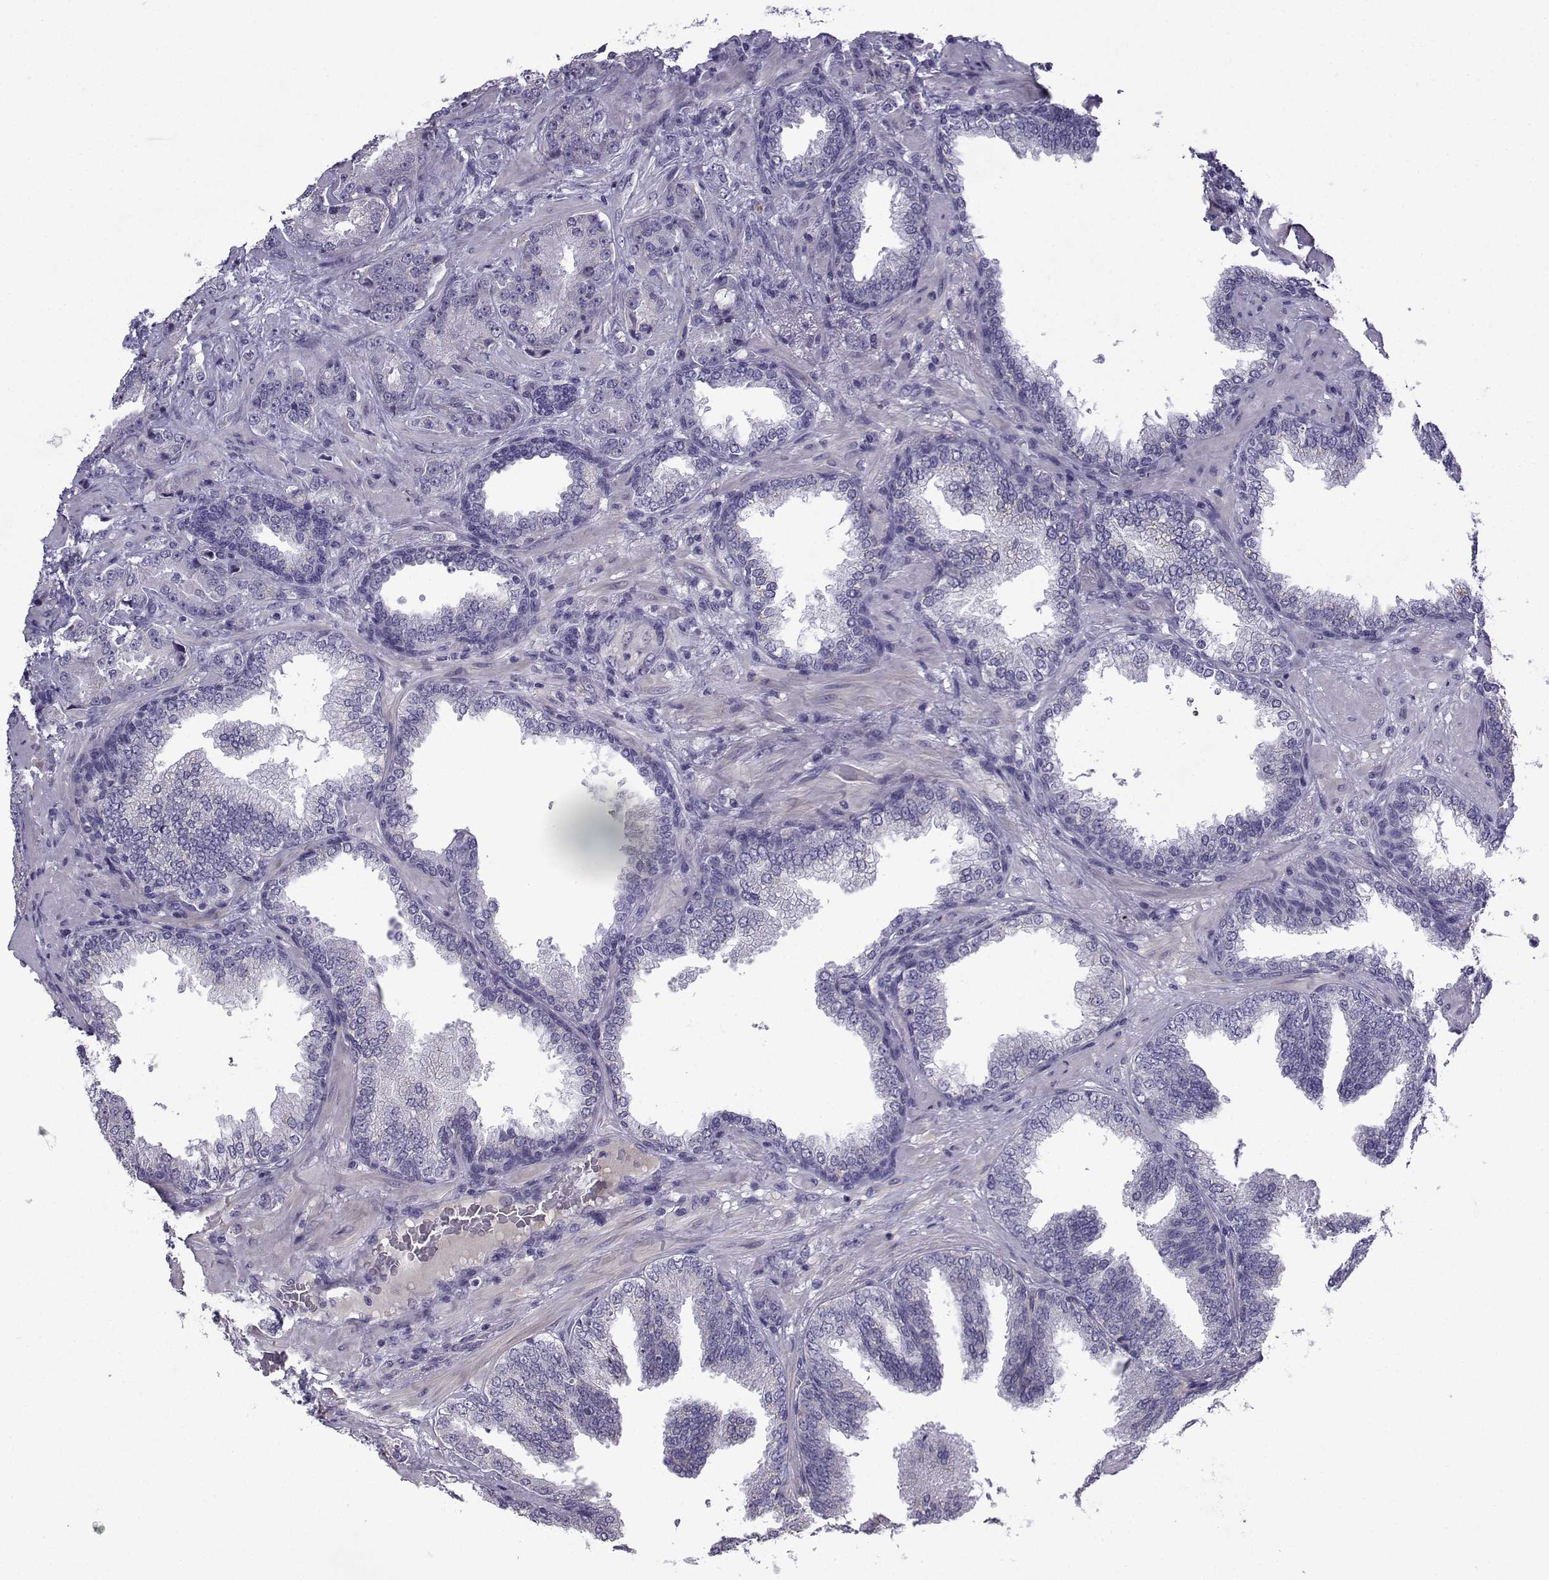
{"staining": {"intensity": "negative", "quantity": "none", "location": "none"}, "tissue": "prostate cancer", "cell_type": "Tumor cells", "image_type": "cancer", "snomed": [{"axis": "morphology", "description": "Adenocarcinoma, Low grade"}, {"axis": "topography", "description": "Prostate"}], "caption": "This is an immunohistochemistry (IHC) image of prostate cancer. There is no positivity in tumor cells.", "gene": "SPACA7", "patient": {"sex": "male", "age": 68}}